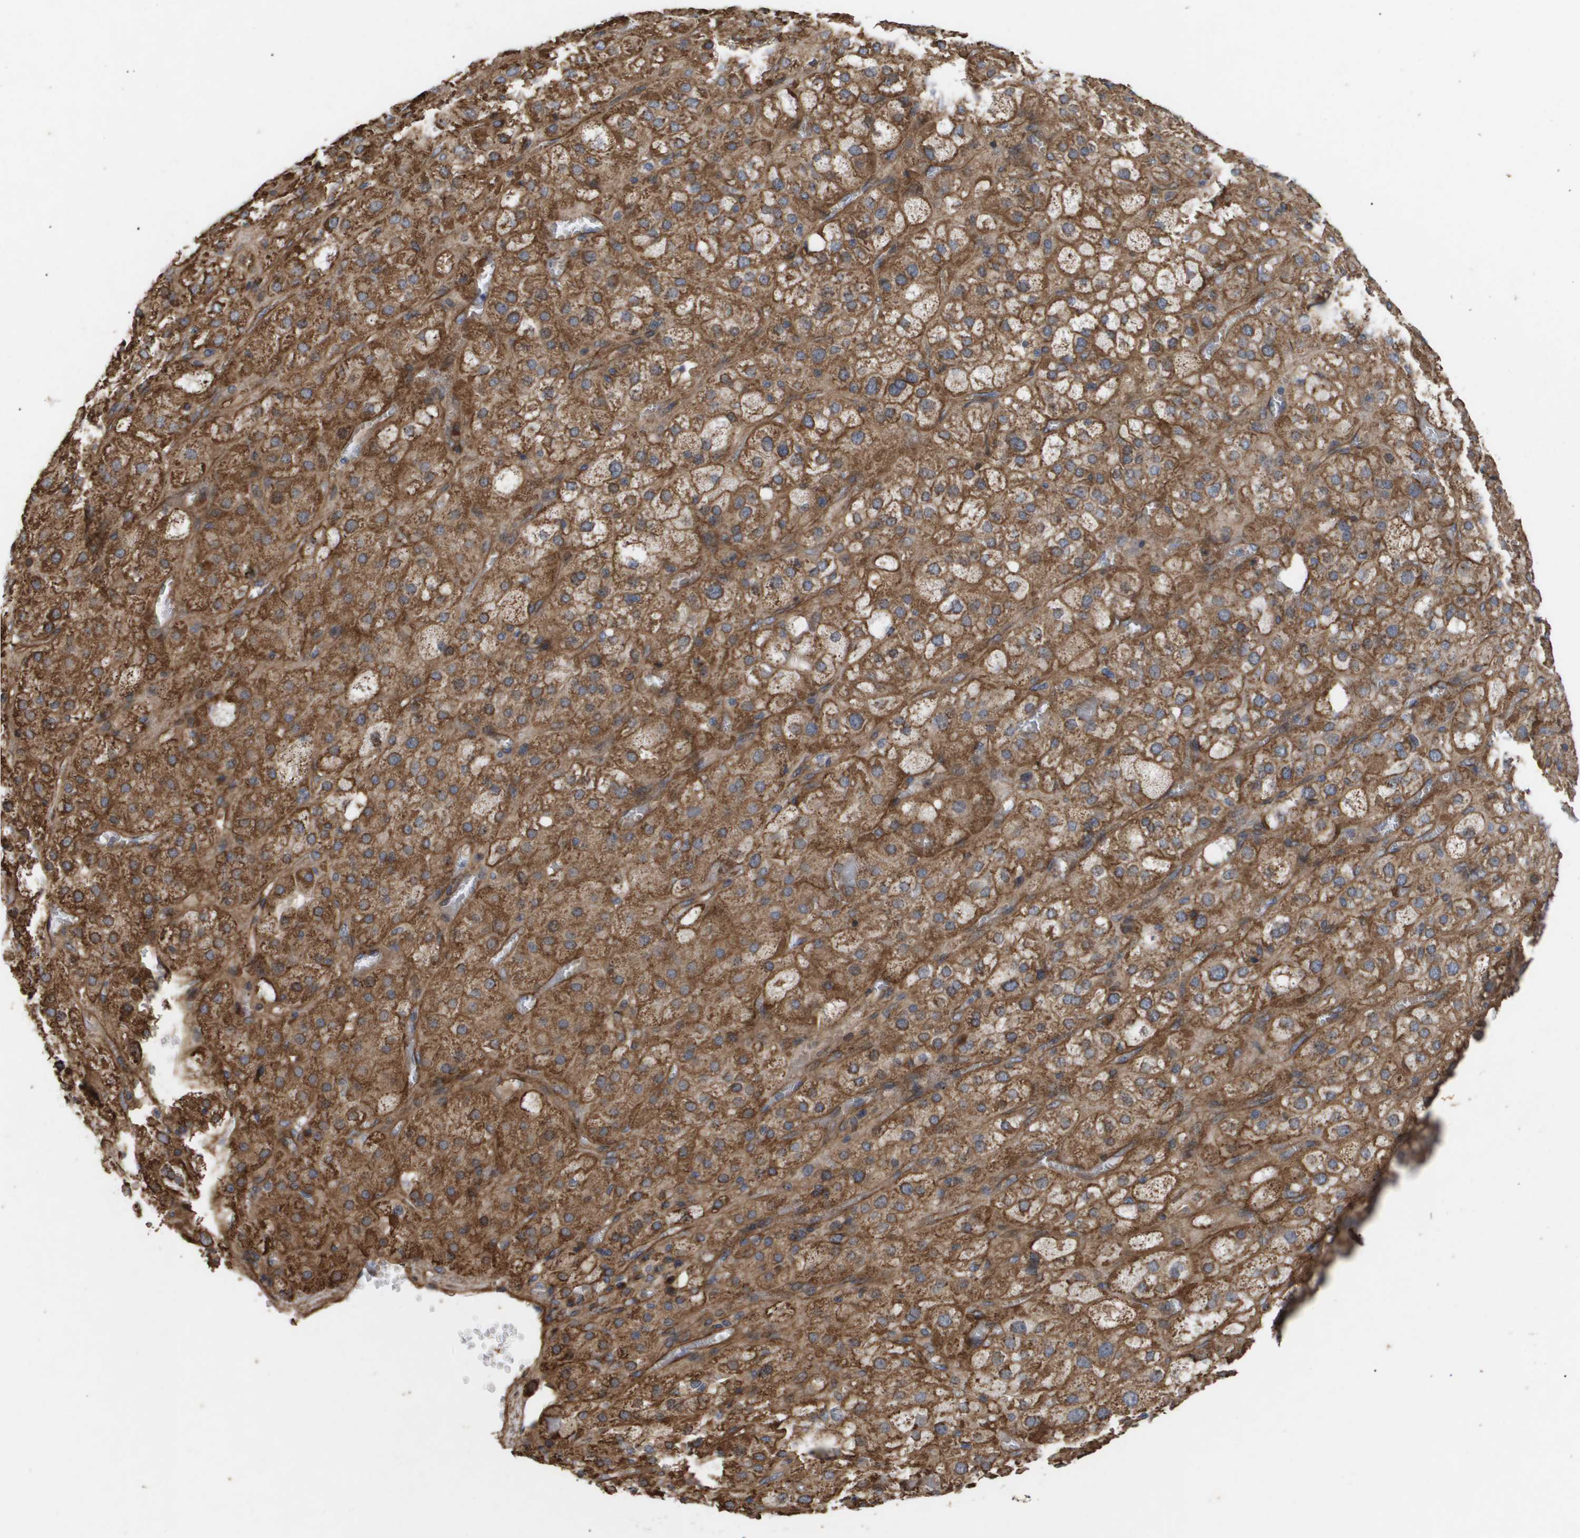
{"staining": {"intensity": "moderate", "quantity": ">75%", "location": "cytoplasmic/membranous"}, "tissue": "adrenal gland", "cell_type": "Glandular cells", "image_type": "normal", "snomed": [{"axis": "morphology", "description": "Normal tissue, NOS"}, {"axis": "topography", "description": "Adrenal gland"}], "caption": "Adrenal gland was stained to show a protein in brown. There is medium levels of moderate cytoplasmic/membranous expression in about >75% of glandular cells. (IHC, brightfield microscopy, high magnification).", "gene": "TNS1", "patient": {"sex": "female", "age": 47}}